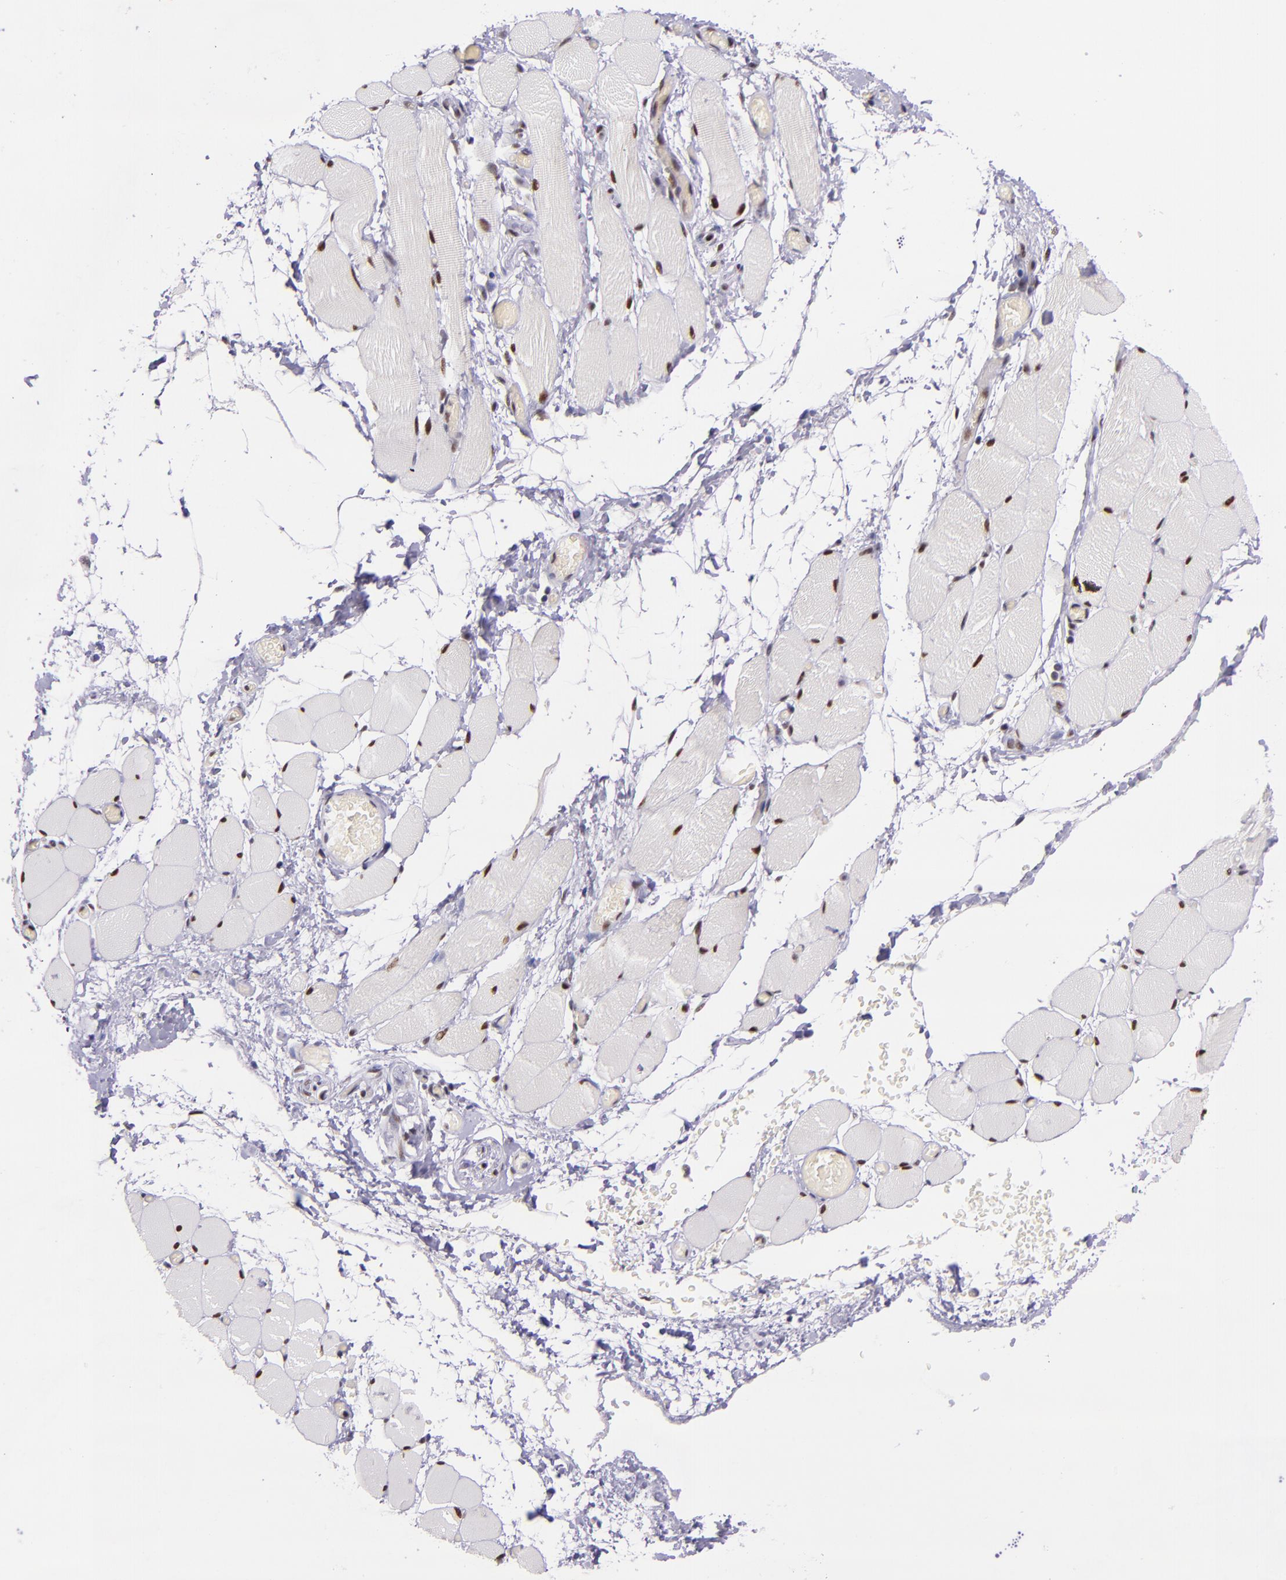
{"staining": {"intensity": "moderate", "quantity": ">75%", "location": "nuclear"}, "tissue": "skeletal muscle", "cell_type": "Myocytes", "image_type": "normal", "snomed": [{"axis": "morphology", "description": "Normal tissue, NOS"}, {"axis": "topography", "description": "Skeletal muscle"}, {"axis": "topography", "description": "Soft tissue"}], "caption": "An immunohistochemistry photomicrograph of unremarkable tissue is shown. Protein staining in brown shows moderate nuclear positivity in skeletal muscle within myocytes.", "gene": "GPKOW", "patient": {"sex": "female", "age": 58}}